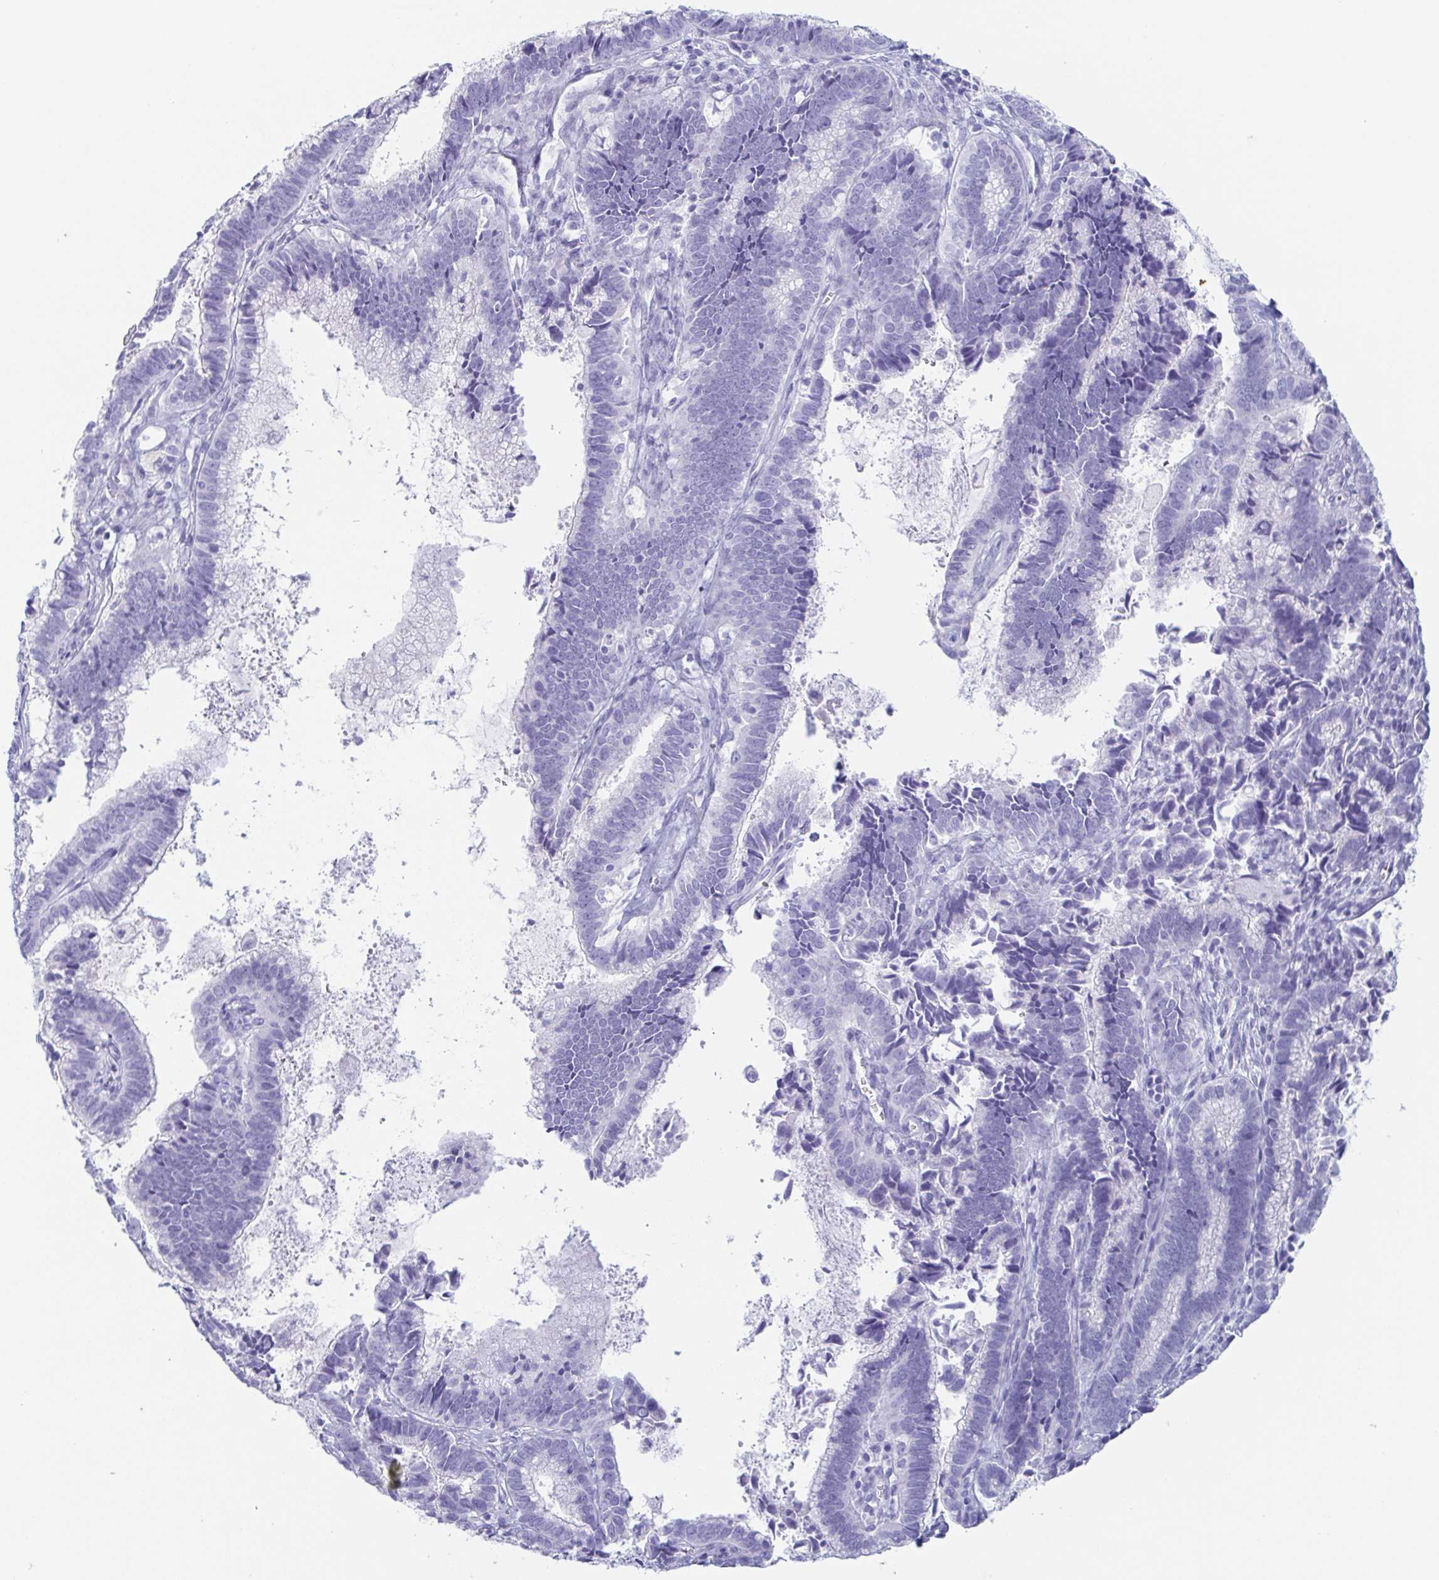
{"staining": {"intensity": "negative", "quantity": "none", "location": "none"}, "tissue": "cervical cancer", "cell_type": "Tumor cells", "image_type": "cancer", "snomed": [{"axis": "morphology", "description": "Adenocarcinoma, NOS"}, {"axis": "topography", "description": "Cervix"}], "caption": "High power microscopy micrograph of an IHC image of cervical cancer (adenocarcinoma), revealing no significant expression in tumor cells.", "gene": "PRR4", "patient": {"sex": "female", "age": 61}}